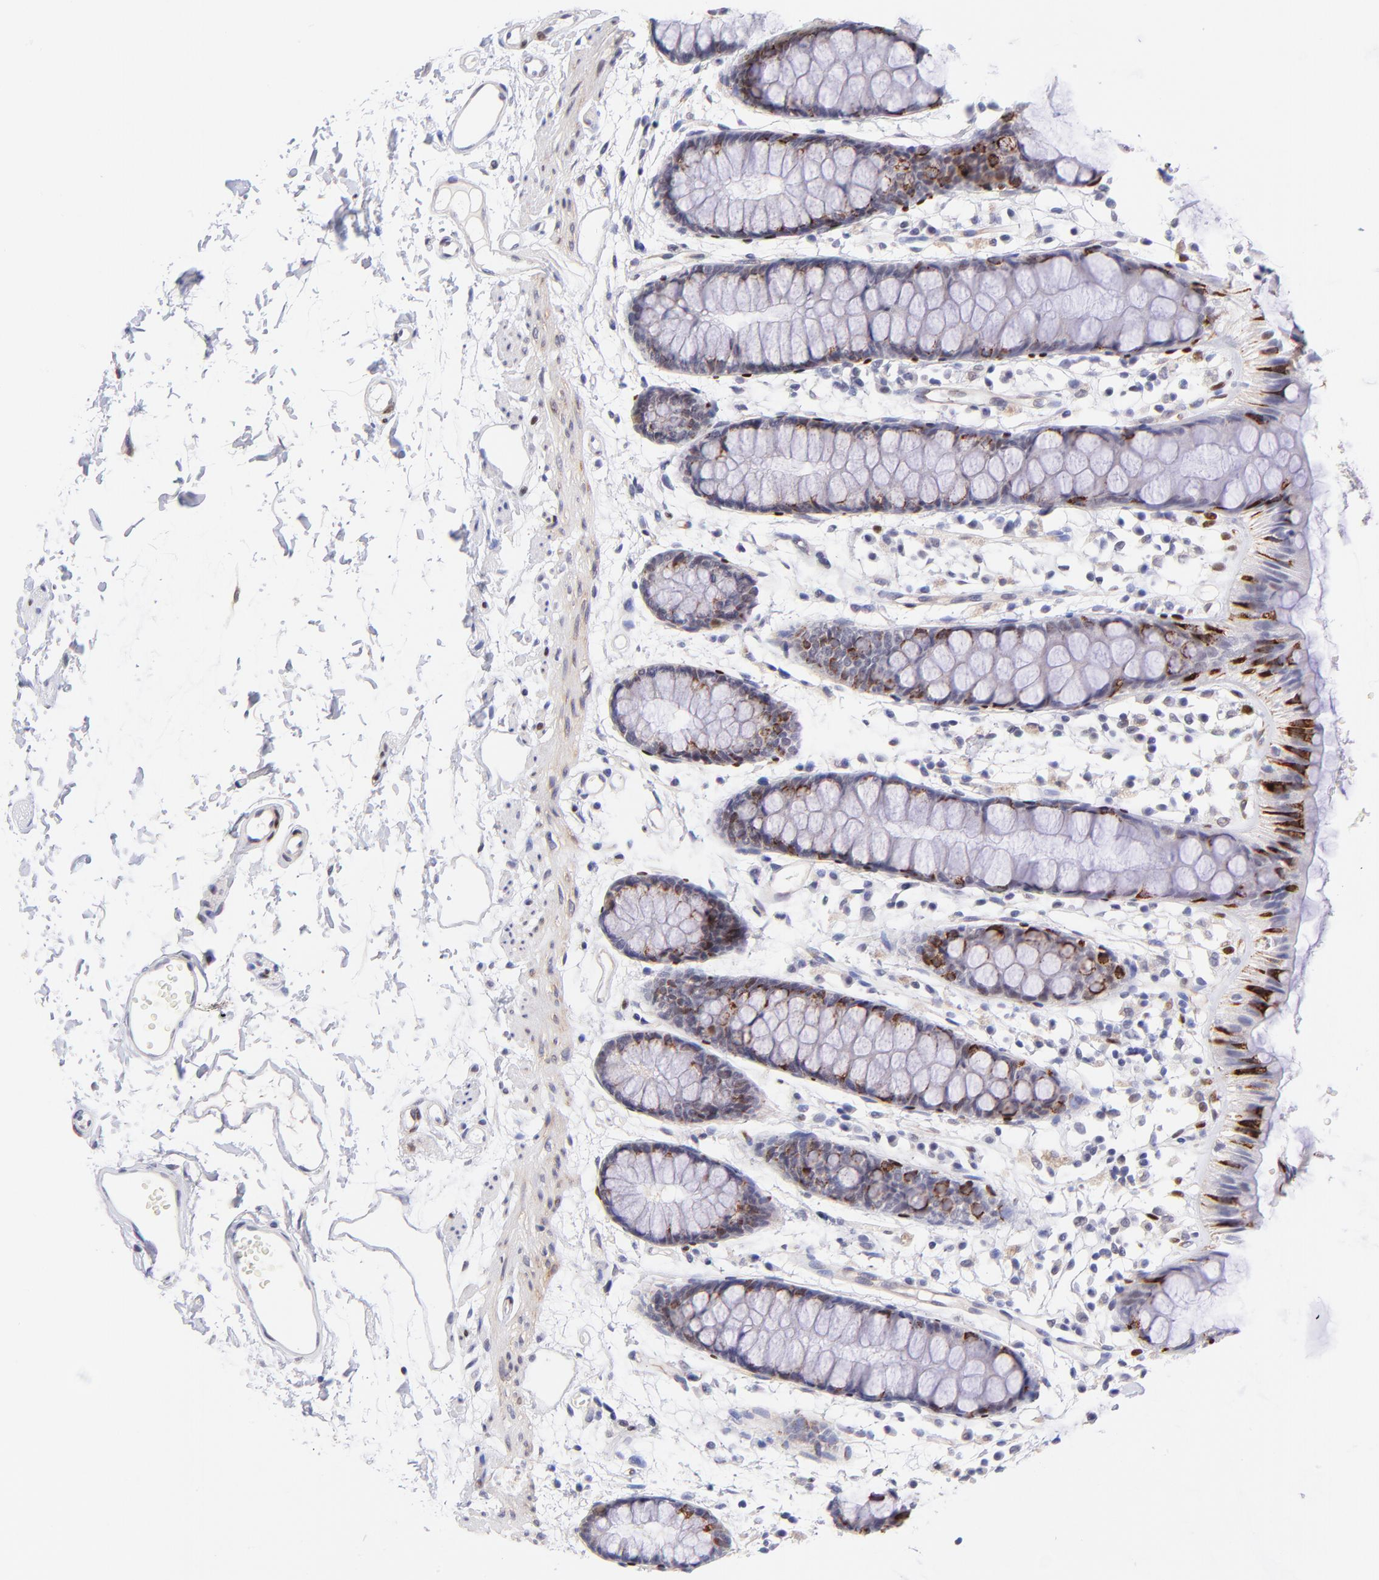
{"staining": {"intensity": "strong", "quantity": "25%-75%", "location": "cytoplasmic/membranous"}, "tissue": "rectum", "cell_type": "Glandular cells", "image_type": "normal", "snomed": [{"axis": "morphology", "description": "Normal tissue, NOS"}, {"axis": "topography", "description": "Rectum"}], "caption": "Protein staining of unremarkable rectum shows strong cytoplasmic/membranous staining in approximately 25%-75% of glandular cells.", "gene": "SOX6", "patient": {"sex": "female", "age": 66}}